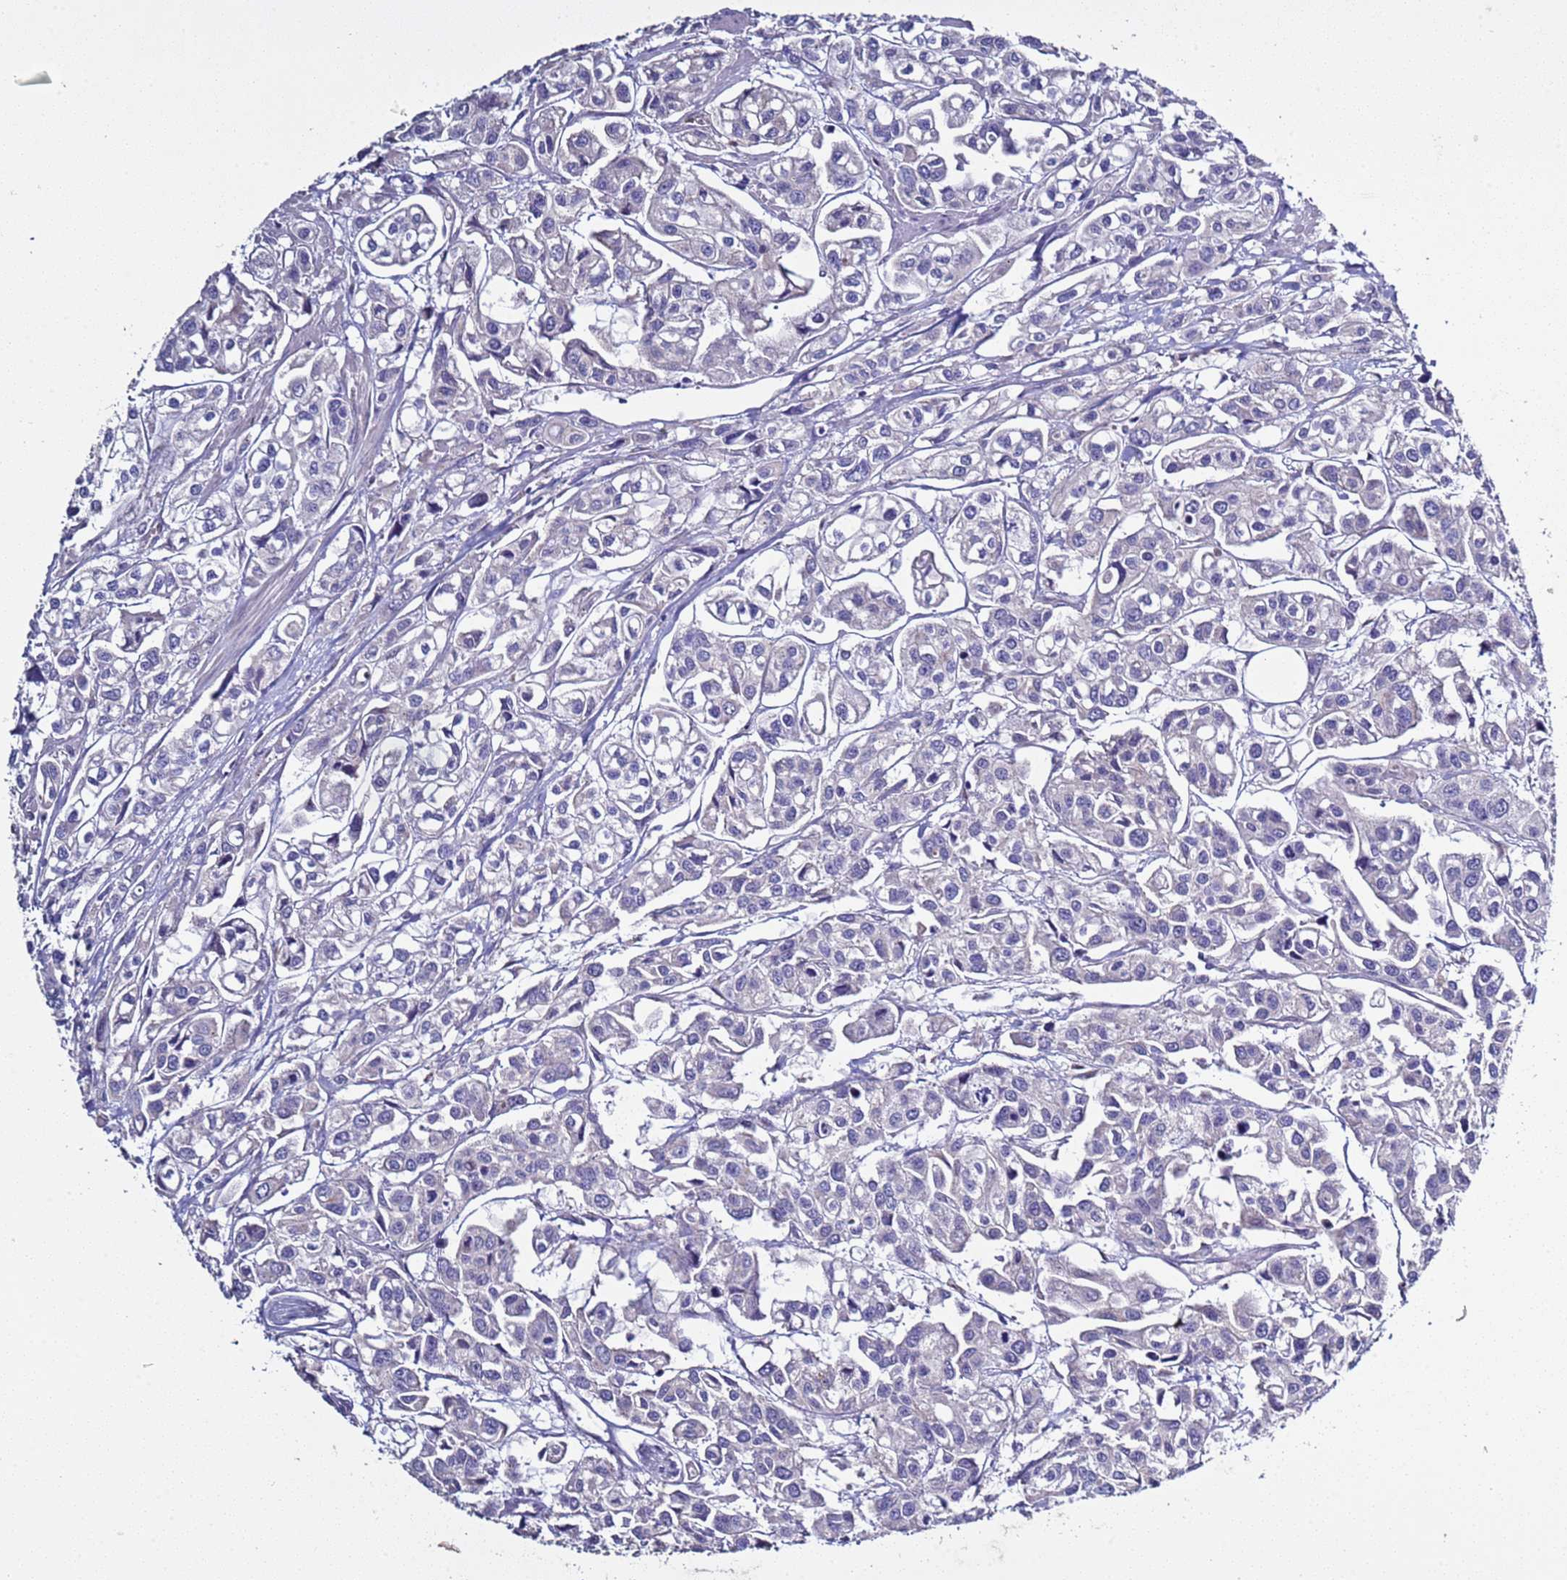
{"staining": {"intensity": "negative", "quantity": "none", "location": "none"}, "tissue": "urothelial cancer", "cell_type": "Tumor cells", "image_type": "cancer", "snomed": [{"axis": "morphology", "description": "Urothelial carcinoma, High grade"}, {"axis": "topography", "description": "Urinary bladder"}], "caption": "High power microscopy image of an immunohistochemistry (IHC) histopathology image of urothelial carcinoma (high-grade), revealing no significant staining in tumor cells.", "gene": "RABL2B", "patient": {"sex": "male", "age": 67}}